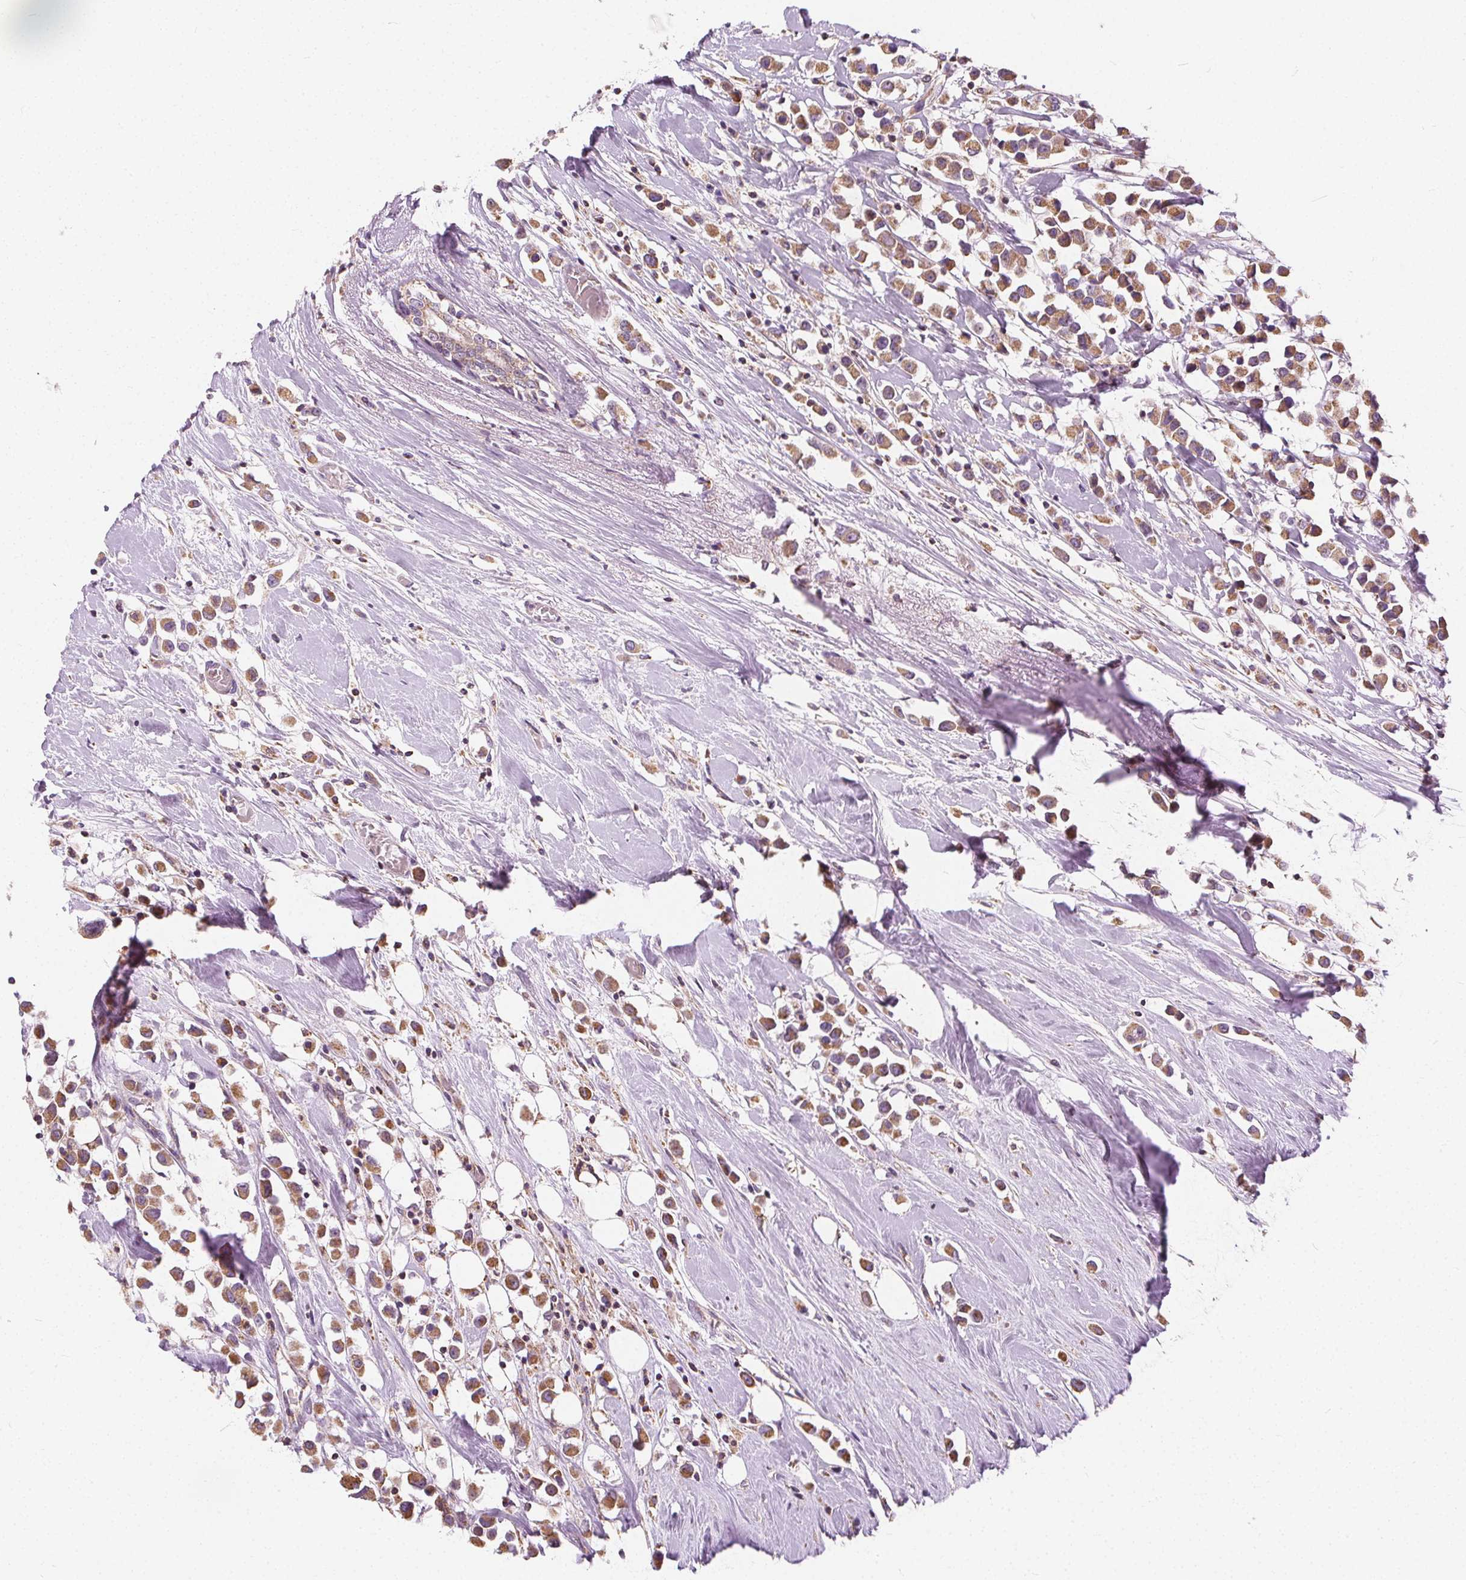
{"staining": {"intensity": "moderate", "quantity": ">75%", "location": "cytoplasmic/membranous"}, "tissue": "breast cancer", "cell_type": "Tumor cells", "image_type": "cancer", "snomed": [{"axis": "morphology", "description": "Duct carcinoma"}, {"axis": "topography", "description": "Breast"}], "caption": "The image reveals staining of breast cancer, revealing moderate cytoplasmic/membranous protein expression (brown color) within tumor cells. (brown staining indicates protein expression, while blue staining denotes nuclei).", "gene": "RAB20", "patient": {"sex": "female", "age": 61}}